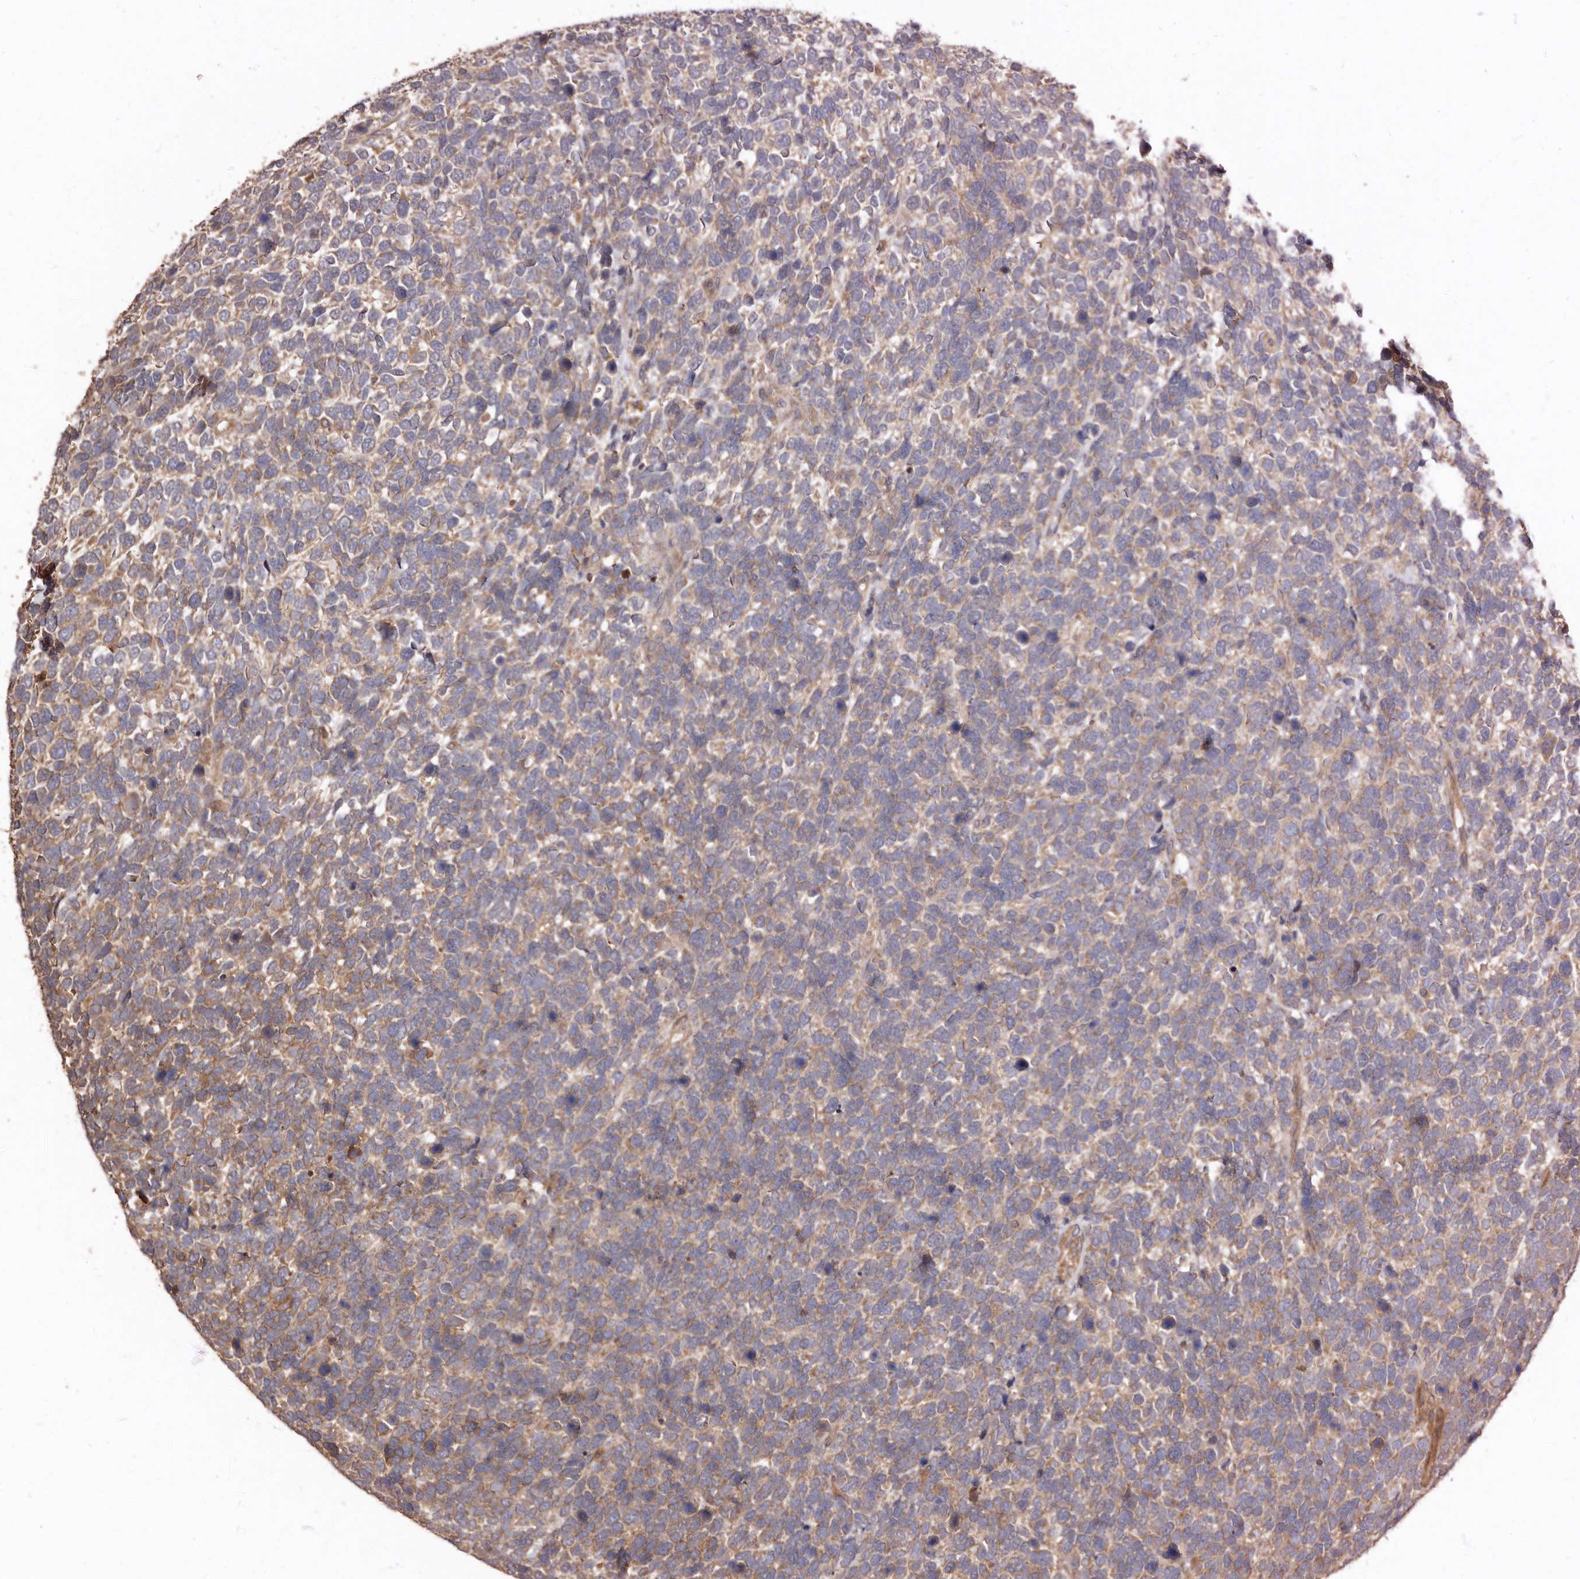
{"staining": {"intensity": "weak", "quantity": ">75%", "location": "cytoplasmic/membranous"}, "tissue": "urothelial cancer", "cell_type": "Tumor cells", "image_type": "cancer", "snomed": [{"axis": "morphology", "description": "Urothelial carcinoma, High grade"}, {"axis": "topography", "description": "Urinary bladder"}], "caption": "Protein staining of urothelial carcinoma (high-grade) tissue shows weak cytoplasmic/membranous staining in about >75% of tumor cells.", "gene": "COQ8B", "patient": {"sex": "female", "age": 82}}